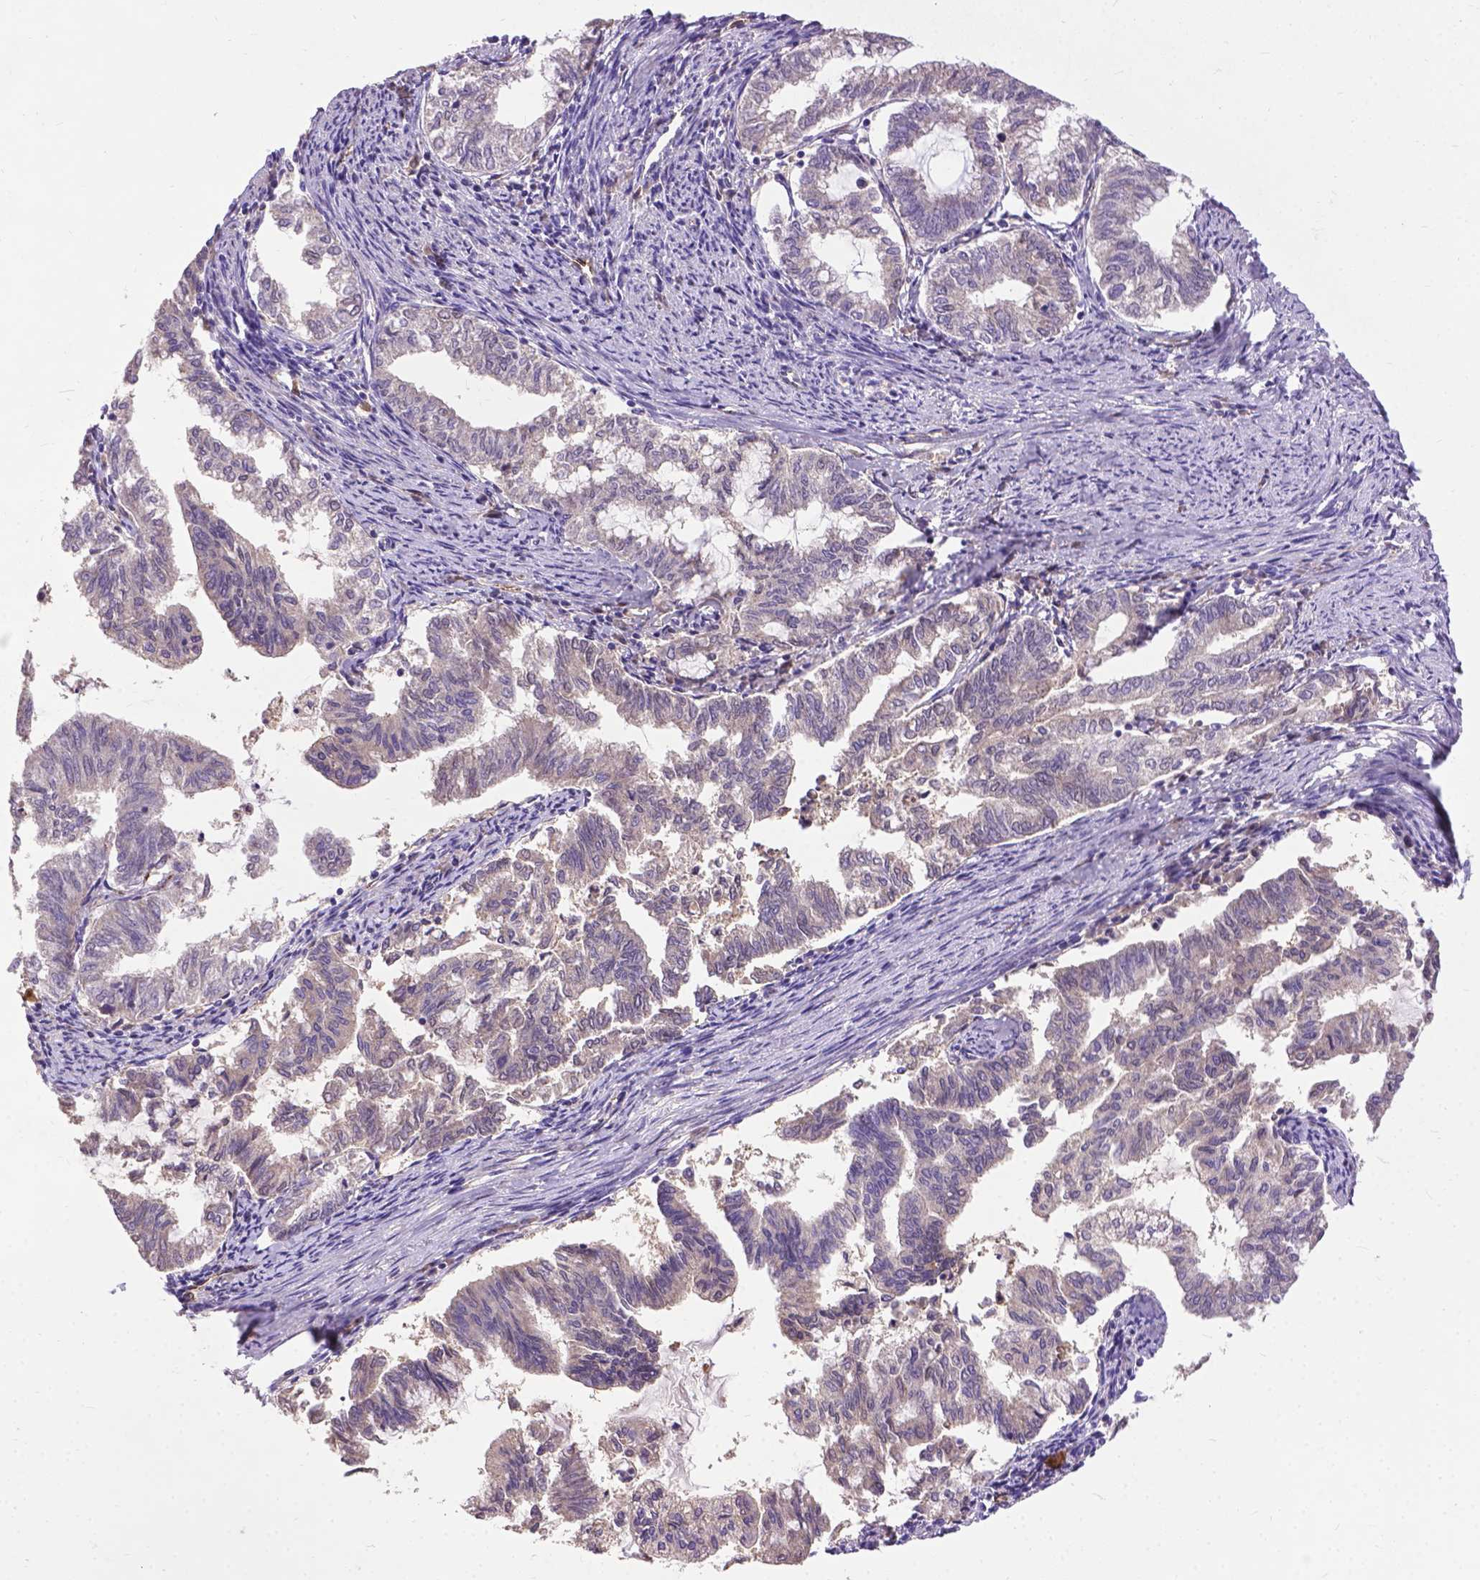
{"staining": {"intensity": "negative", "quantity": "none", "location": "none"}, "tissue": "endometrial cancer", "cell_type": "Tumor cells", "image_type": "cancer", "snomed": [{"axis": "morphology", "description": "Adenocarcinoma, NOS"}, {"axis": "topography", "description": "Endometrium"}], "caption": "Histopathology image shows no significant protein staining in tumor cells of endometrial cancer. (DAB (3,3'-diaminobenzidine) immunohistochemistry (IHC) with hematoxylin counter stain).", "gene": "ZNF337", "patient": {"sex": "female", "age": 79}}